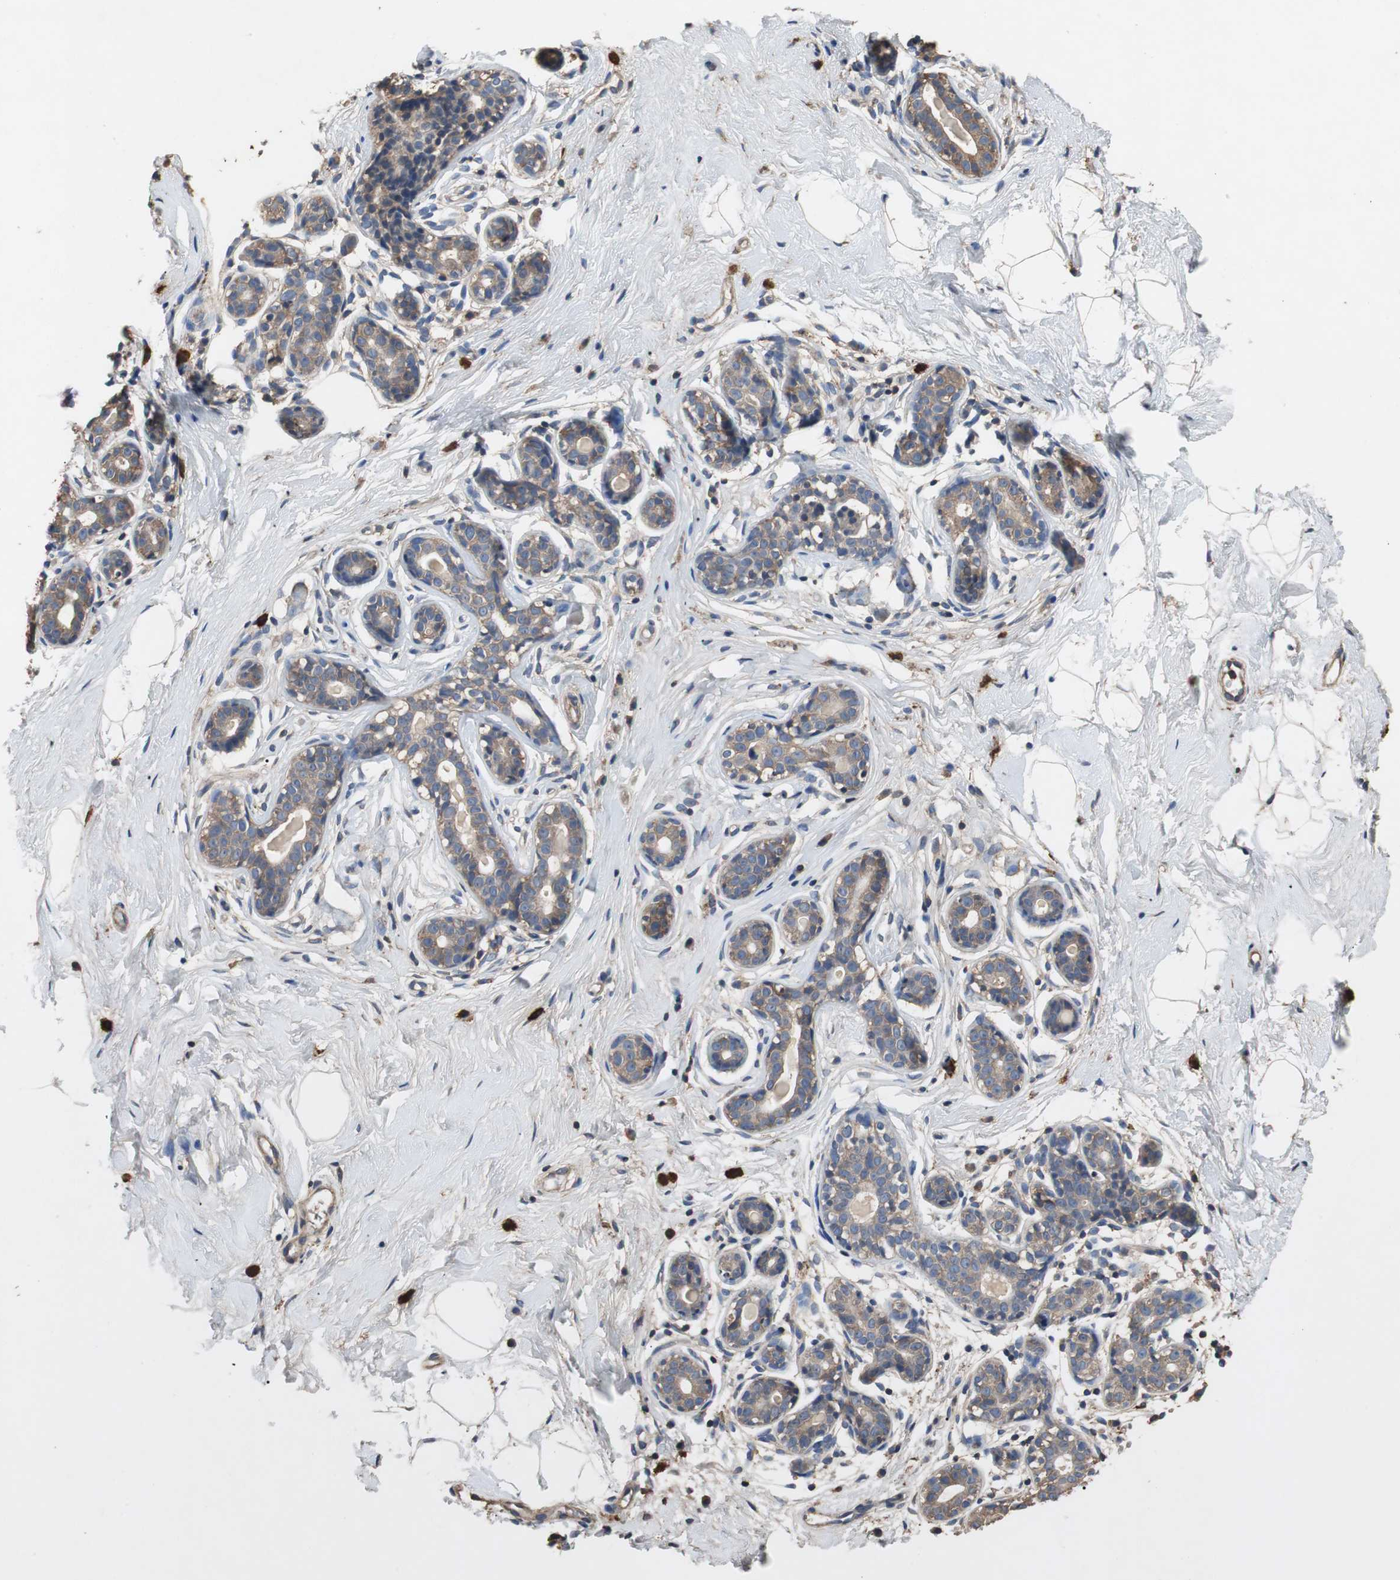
{"staining": {"intensity": "weak", "quantity": ">75%", "location": "cytoplasmic/membranous"}, "tissue": "breast", "cell_type": "Adipocytes", "image_type": "normal", "snomed": [{"axis": "morphology", "description": "Normal tissue, NOS"}, {"axis": "topography", "description": "Breast"}], "caption": "Breast stained with IHC exhibits weak cytoplasmic/membranous expression in about >75% of adipocytes.", "gene": "TNFRSF14", "patient": {"sex": "female", "age": 23}}